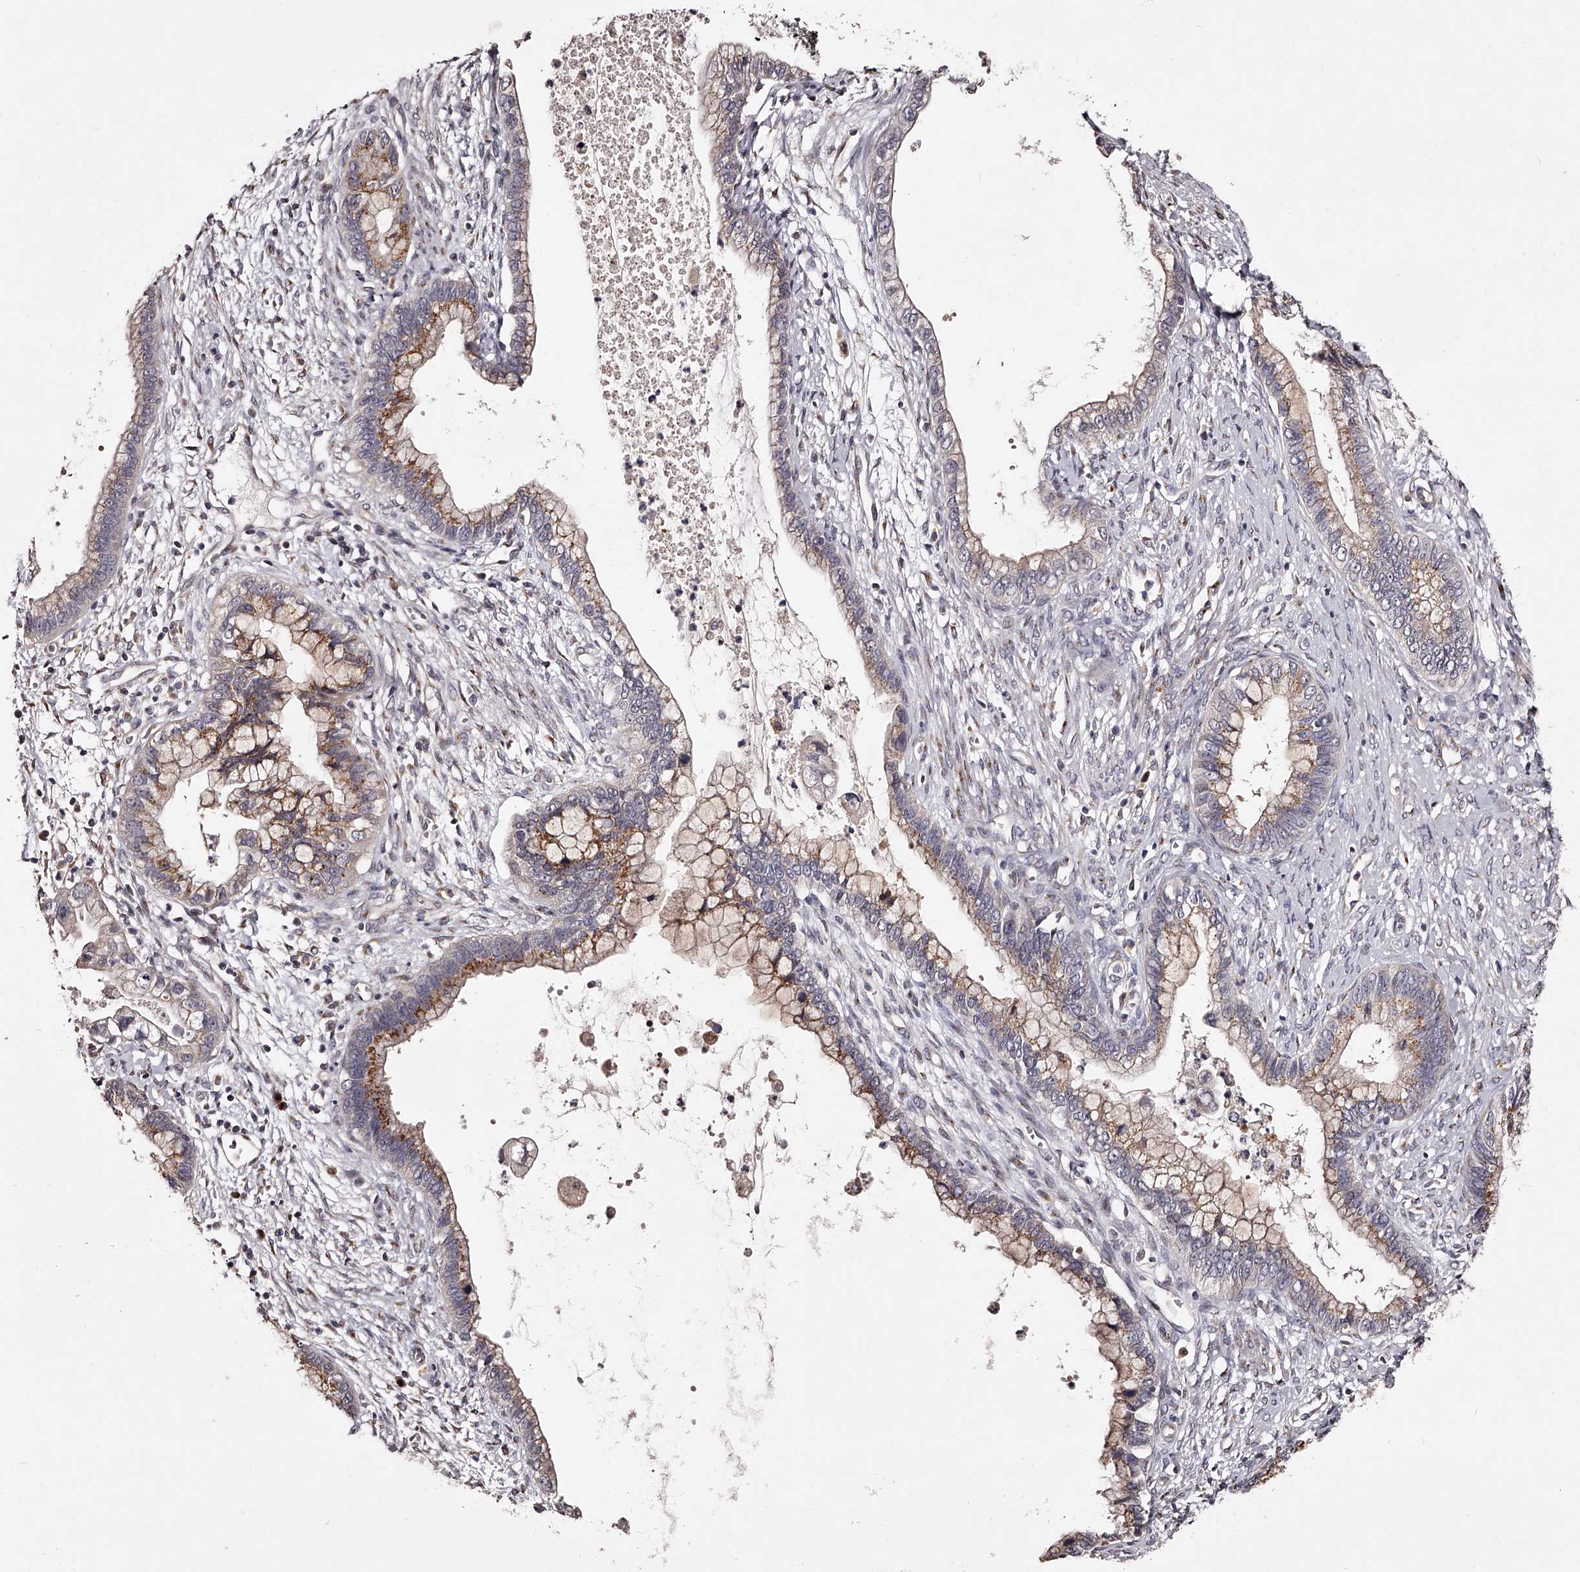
{"staining": {"intensity": "moderate", "quantity": "25%-75%", "location": "cytoplasmic/membranous"}, "tissue": "cervical cancer", "cell_type": "Tumor cells", "image_type": "cancer", "snomed": [{"axis": "morphology", "description": "Adenocarcinoma, NOS"}, {"axis": "topography", "description": "Cervix"}], "caption": "A histopathology image showing moderate cytoplasmic/membranous expression in approximately 25%-75% of tumor cells in adenocarcinoma (cervical), as visualized by brown immunohistochemical staining.", "gene": "RSC1A1", "patient": {"sex": "female", "age": 44}}